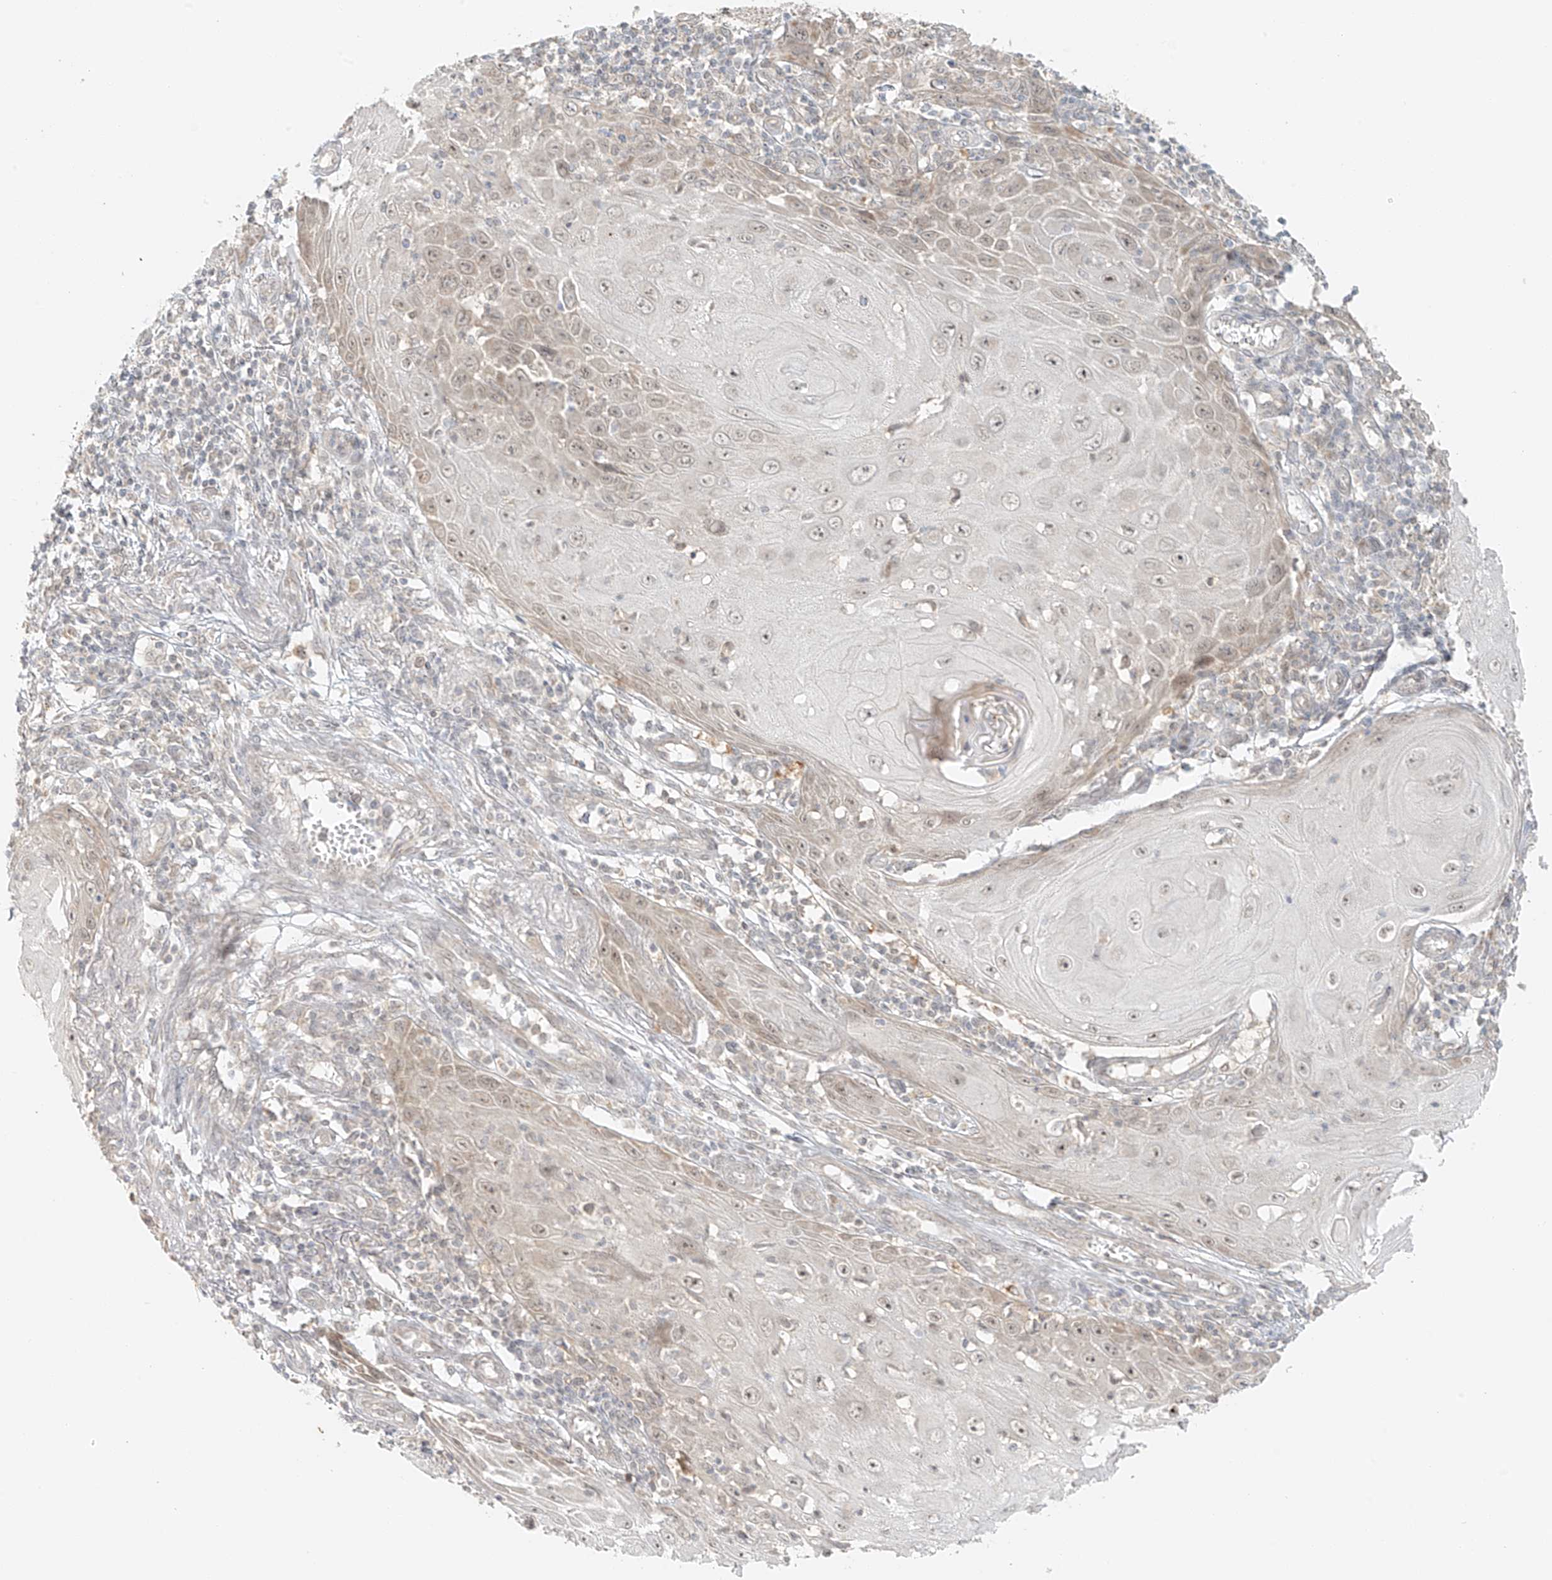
{"staining": {"intensity": "weak", "quantity": "<25%", "location": "cytoplasmic/membranous,nuclear"}, "tissue": "skin cancer", "cell_type": "Tumor cells", "image_type": "cancer", "snomed": [{"axis": "morphology", "description": "Squamous cell carcinoma, NOS"}, {"axis": "topography", "description": "Skin"}], "caption": "This is a photomicrograph of immunohistochemistry staining of skin cancer, which shows no expression in tumor cells. (DAB (3,3'-diaminobenzidine) IHC, high magnification).", "gene": "MIPEP", "patient": {"sex": "female", "age": 73}}